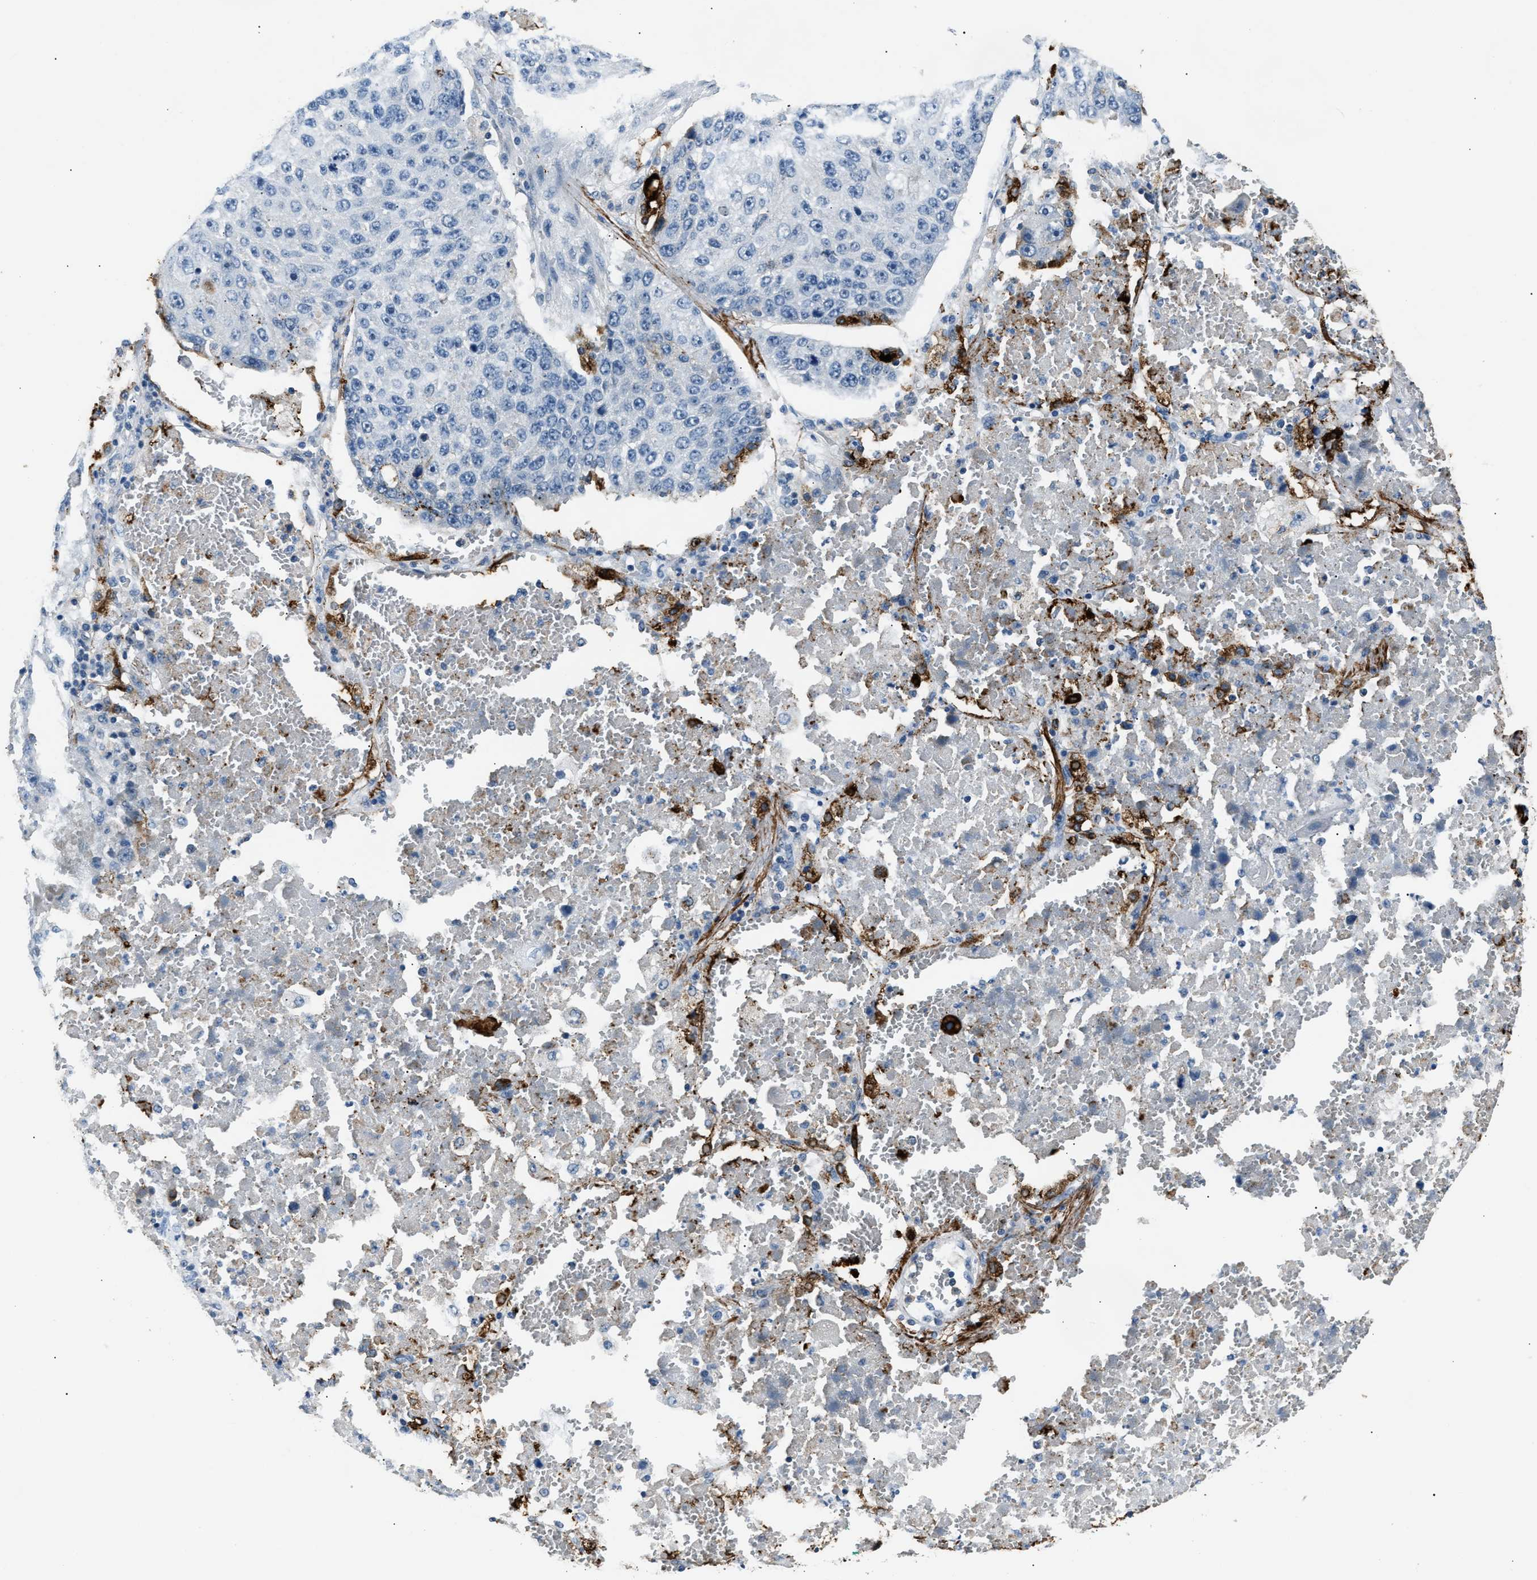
{"staining": {"intensity": "negative", "quantity": "none", "location": "none"}, "tissue": "lung cancer", "cell_type": "Tumor cells", "image_type": "cancer", "snomed": [{"axis": "morphology", "description": "Squamous cell carcinoma, NOS"}, {"axis": "topography", "description": "Lung"}], "caption": "Tumor cells show no significant protein expression in lung squamous cell carcinoma.", "gene": "INHA", "patient": {"sex": "male", "age": 61}}